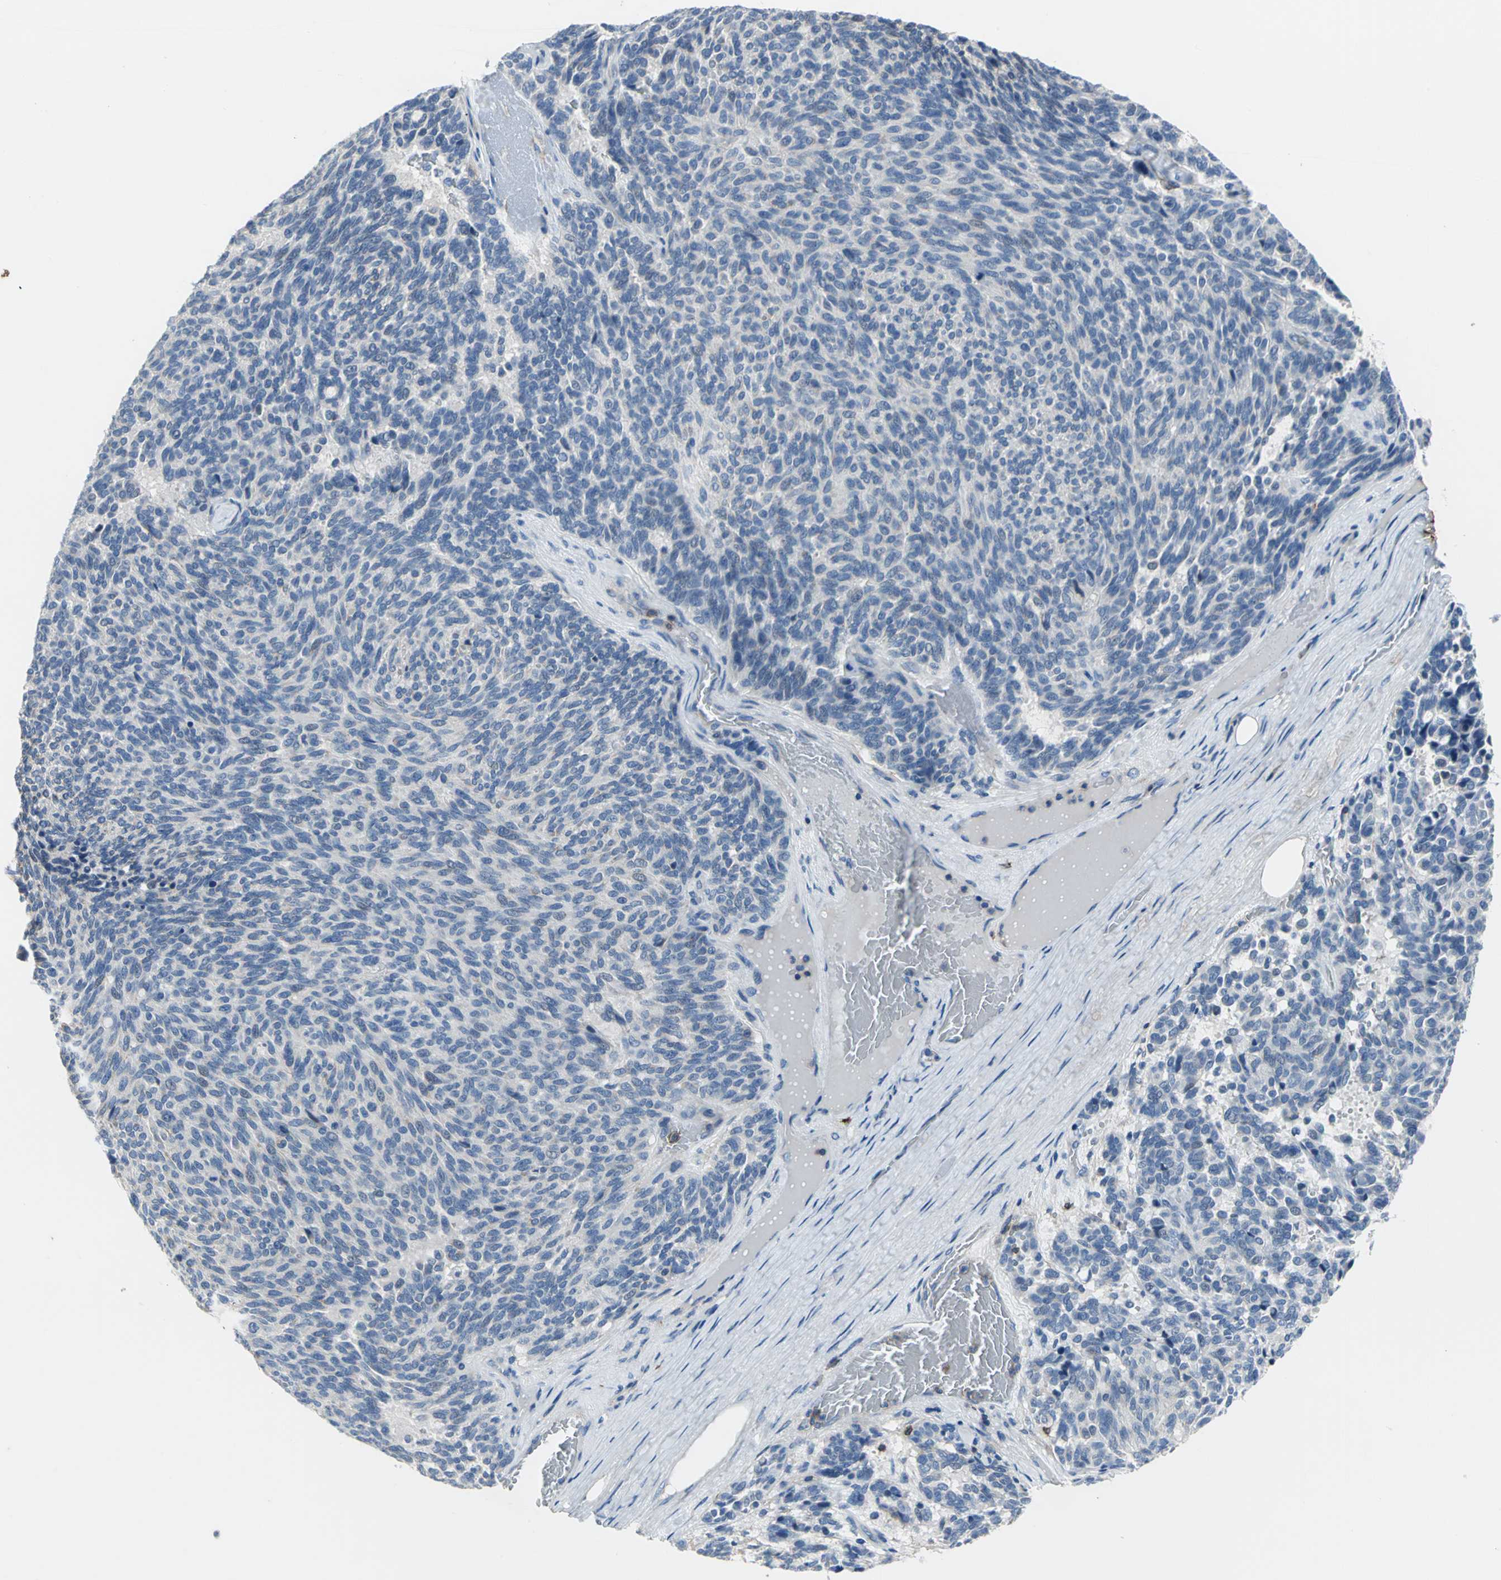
{"staining": {"intensity": "negative", "quantity": "none", "location": "none"}, "tissue": "carcinoid", "cell_type": "Tumor cells", "image_type": "cancer", "snomed": [{"axis": "morphology", "description": "Carcinoid, malignant, NOS"}, {"axis": "topography", "description": "Pancreas"}], "caption": "Tumor cells show no significant protein expression in malignant carcinoid.", "gene": "CD44", "patient": {"sex": "female", "age": 54}}